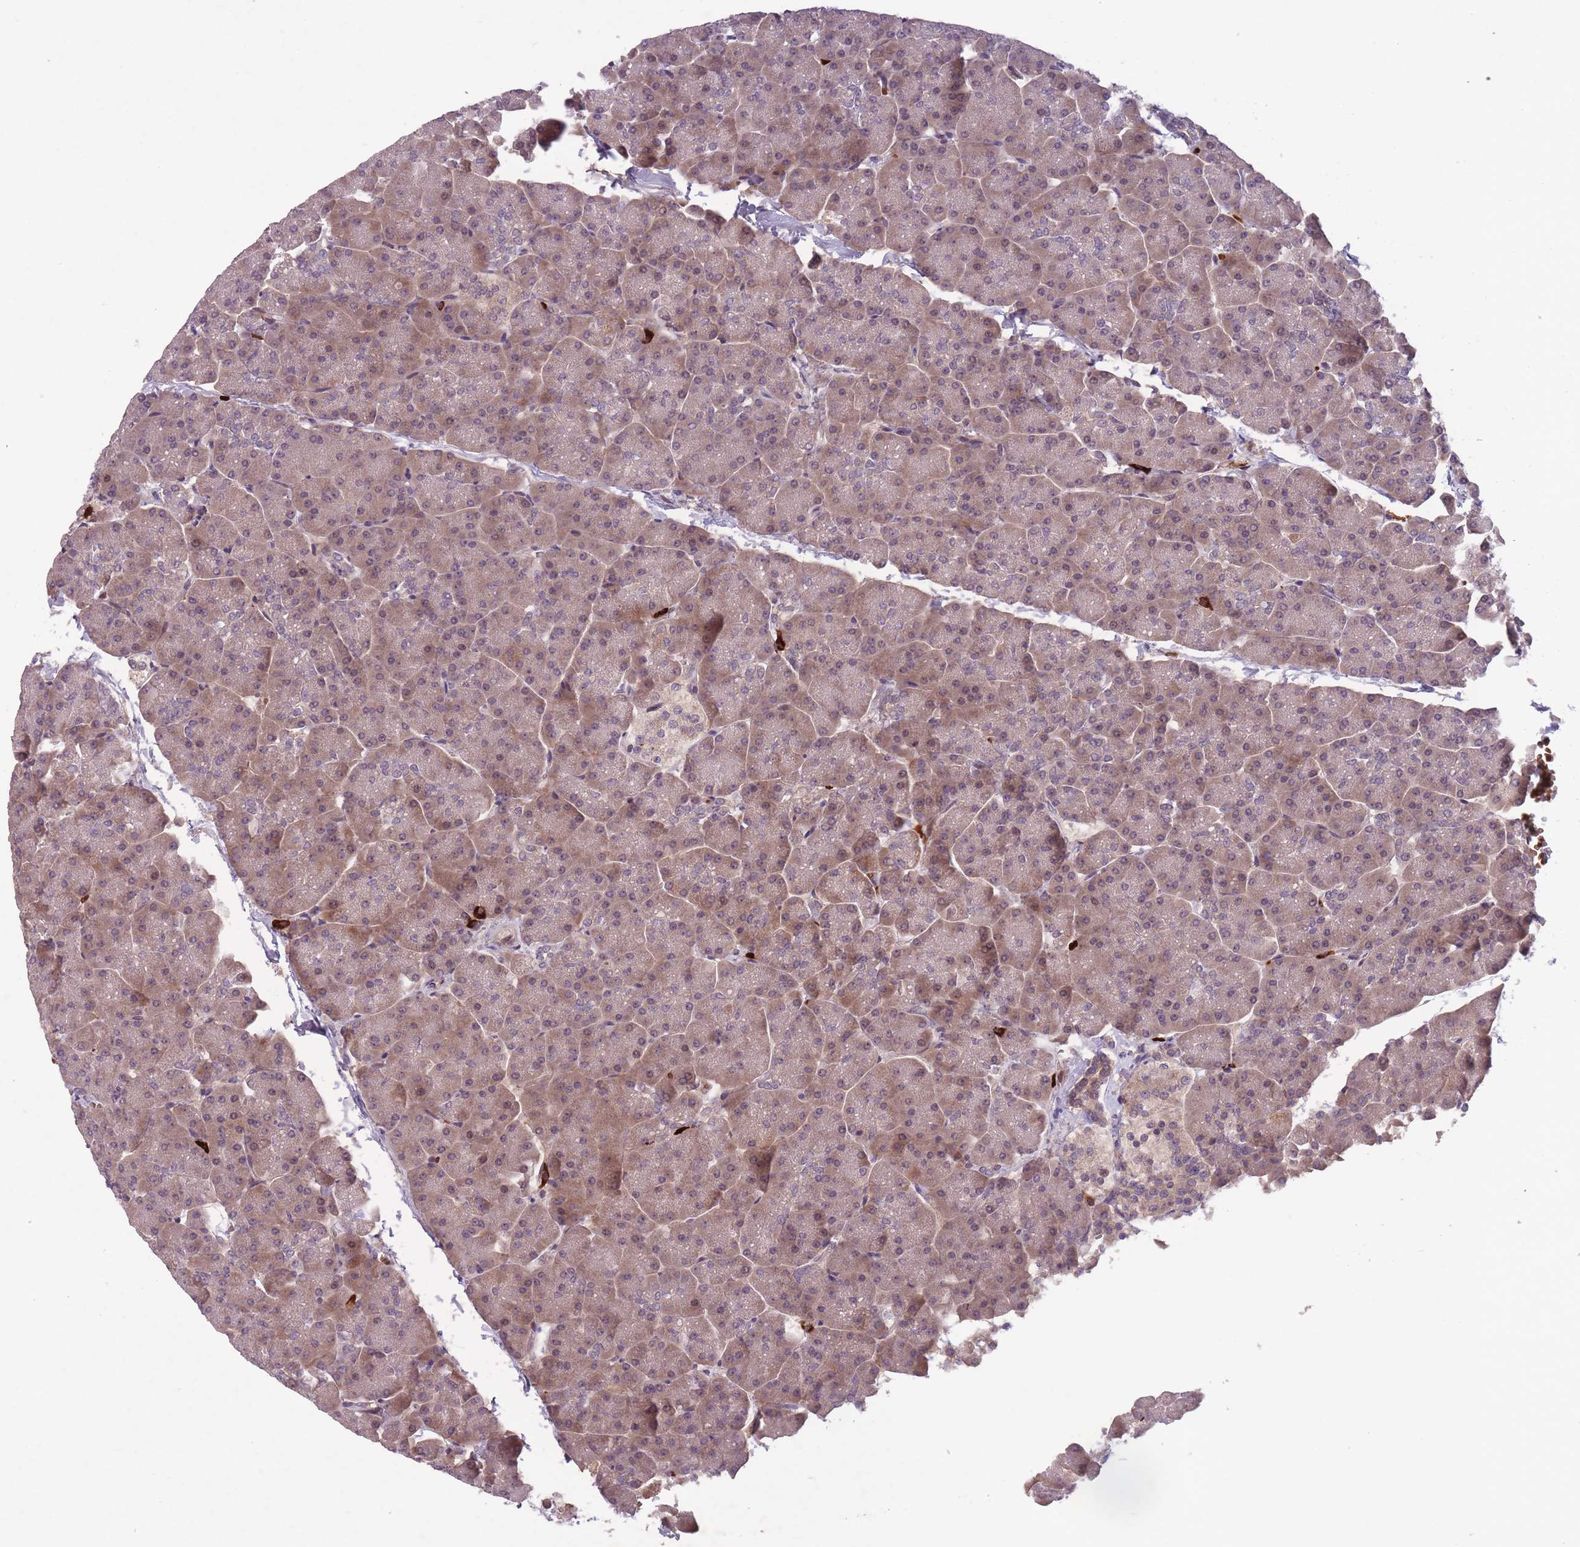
{"staining": {"intensity": "moderate", "quantity": "25%-75%", "location": "cytoplasmic/membranous"}, "tissue": "pancreas", "cell_type": "Exocrine glandular cells", "image_type": "normal", "snomed": [{"axis": "morphology", "description": "Normal tissue, NOS"}, {"axis": "topography", "description": "Pancreas"}, {"axis": "topography", "description": "Peripheral nerve tissue"}], "caption": "Exocrine glandular cells display medium levels of moderate cytoplasmic/membranous staining in approximately 25%-75% of cells in benign pancreas. The protein of interest is stained brown, and the nuclei are stained in blue (DAB IHC with brightfield microscopy, high magnification).", "gene": "SECTM1", "patient": {"sex": "male", "age": 54}}